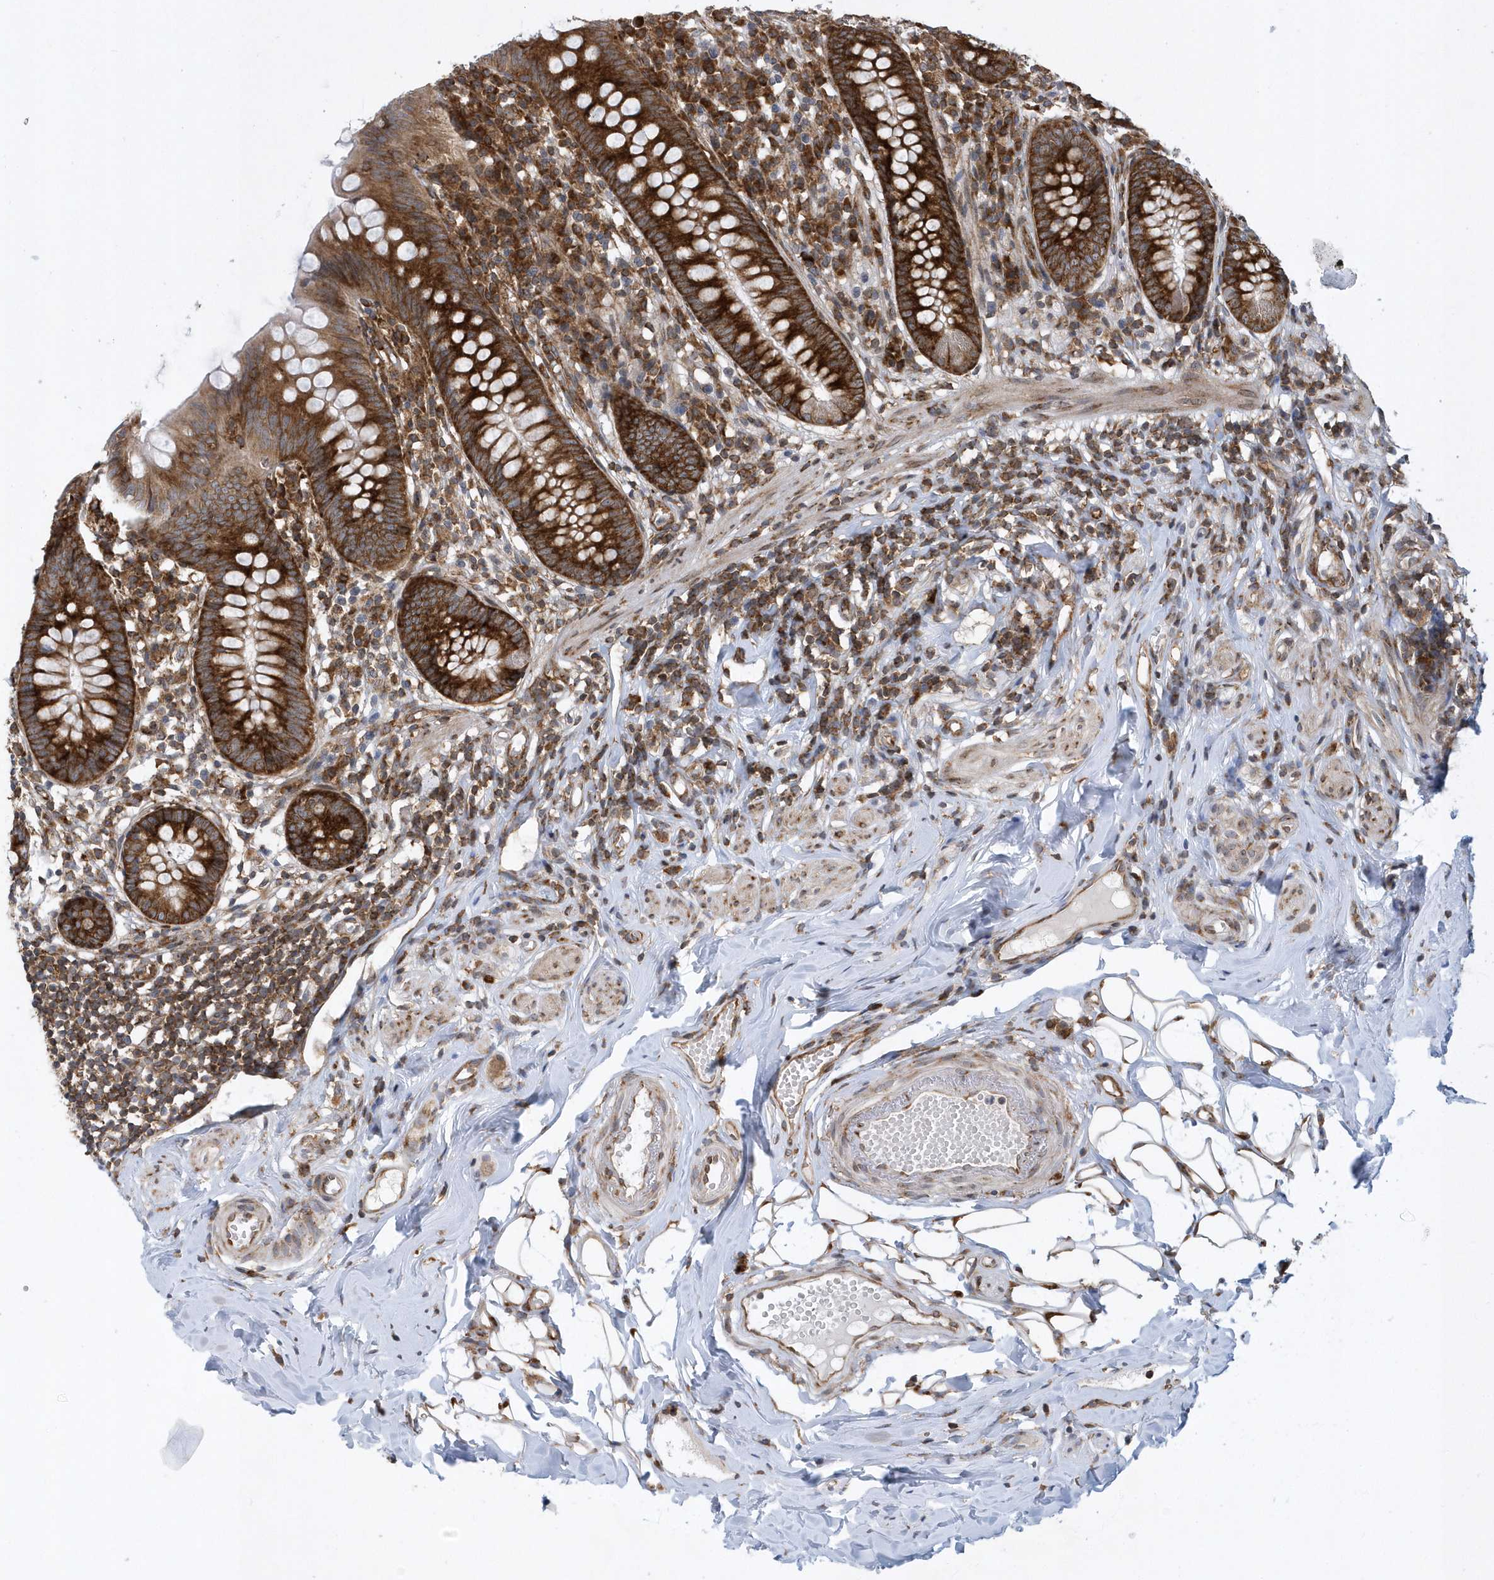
{"staining": {"intensity": "strong", "quantity": "25%-75%", "location": "cytoplasmic/membranous"}, "tissue": "appendix", "cell_type": "Glandular cells", "image_type": "normal", "snomed": [{"axis": "morphology", "description": "Normal tissue, NOS"}, {"axis": "topography", "description": "Appendix"}], "caption": "Brown immunohistochemical staining in unremarkable appendix demonstrates strong cytoplasmic/membranous staining in approximately 25%-75% of glandular cells. The staining was performed using DAB to visualize the protein expression in brown, while the nuclei were stained in blue with hematoxylin (Magnification: 20x).", "gene": "PHF1", "patient": {"sex": "female", "age": 62}}